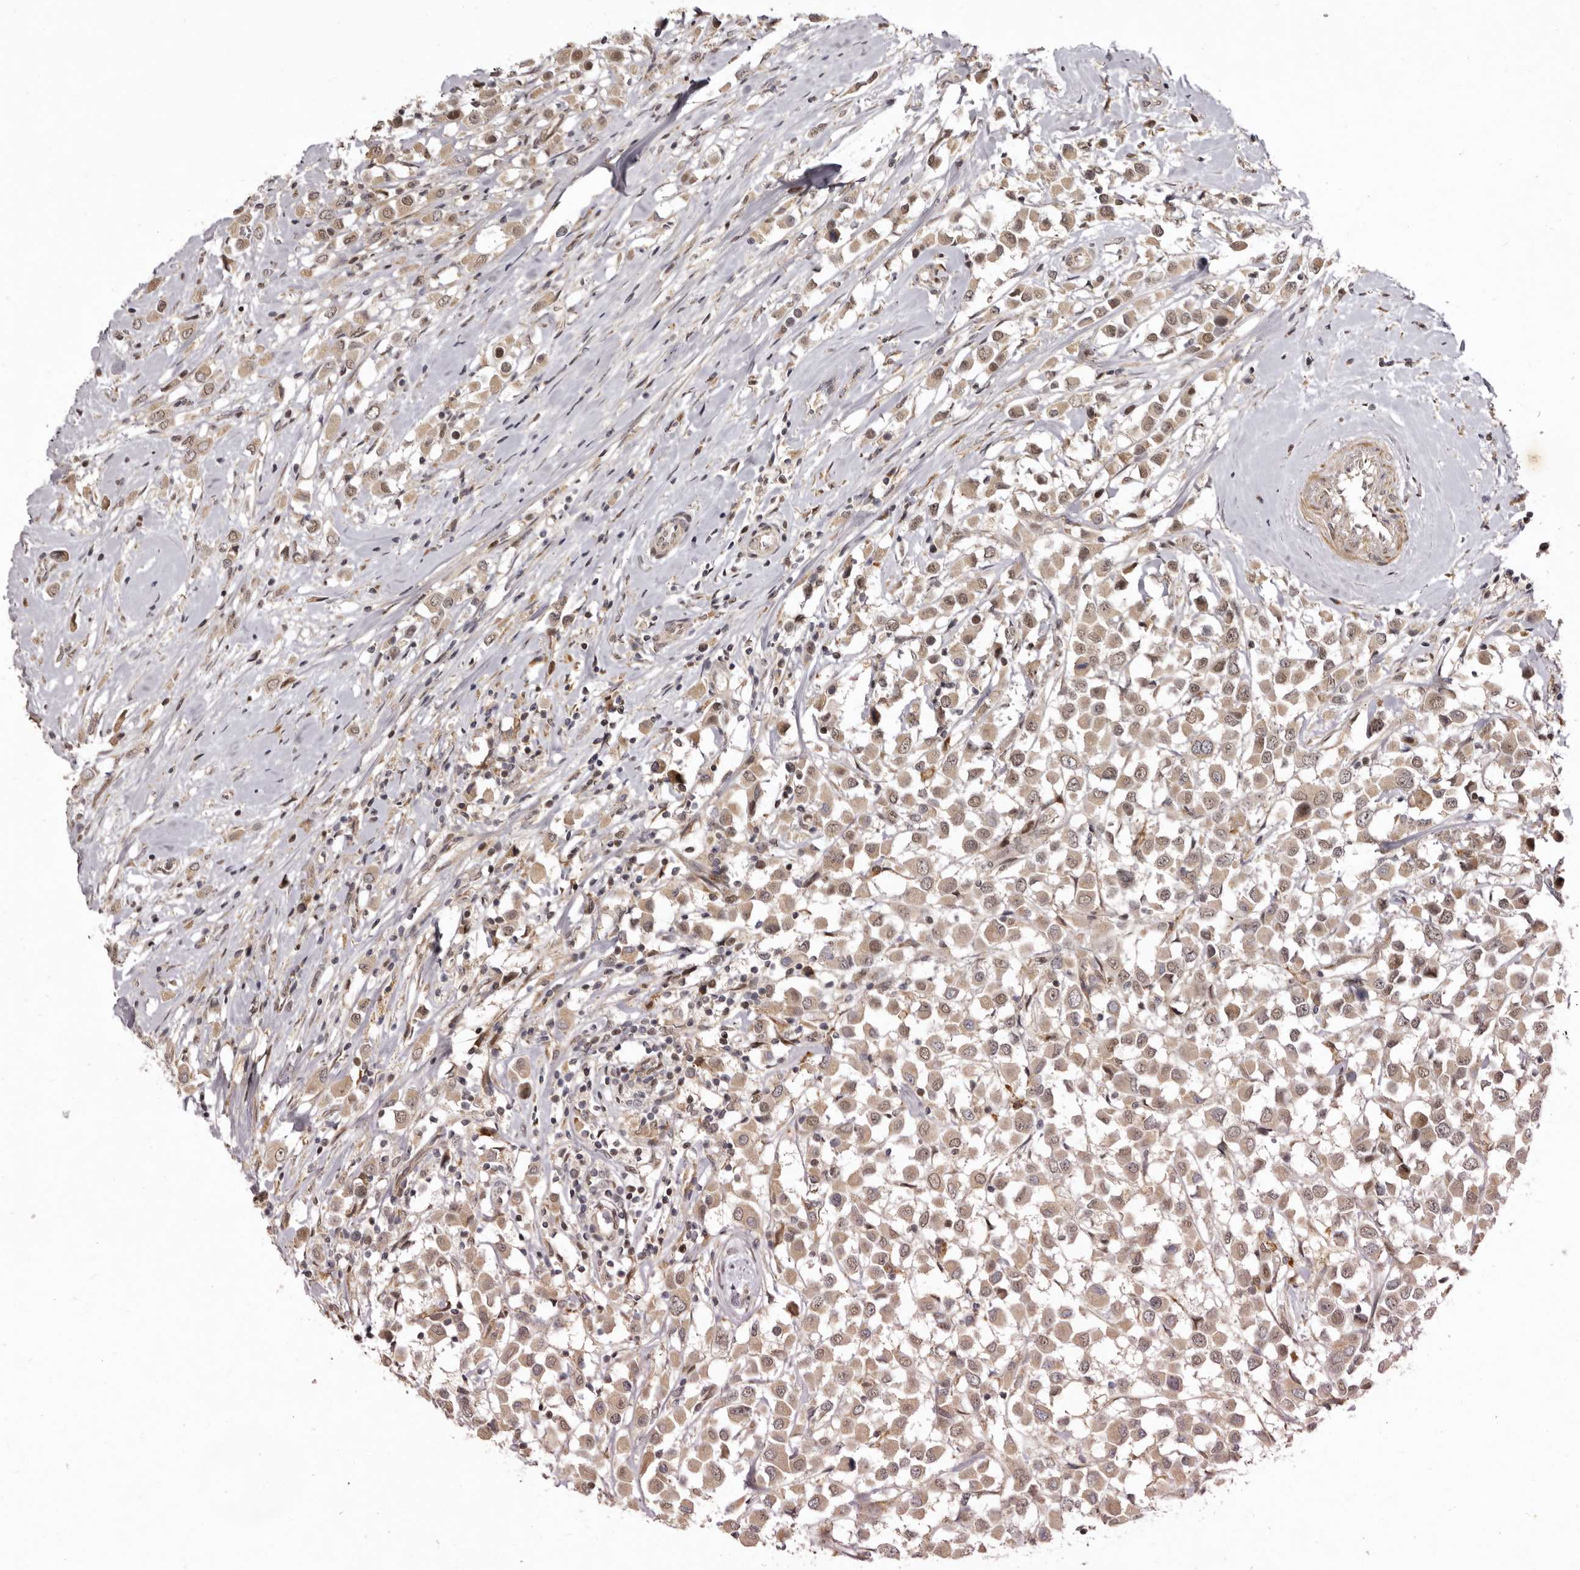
{"staining": {"intensity": "weak", "quantity": ">75%", "location": "cytoplasmic/membranous,nuclear"}, "tissue": "breast cancer", "cell_type": "Tumor cells", "image_type": "cancer", "snomed": [{"axis": "morphology", "description": "Duct carcinoma"}, {"axis": "topography", "description": "Breast"}], "caption": "An immunohistochemistry histopathology image of tumor tissue is shown. Protein staining in brown highlights weak cytoplasmic/membranous and nuclear positivity in breast invasive ductal carcinoma within tumor cells.", "gene": "ZNF326", "patient": {"sex": "female", "age": 61}}